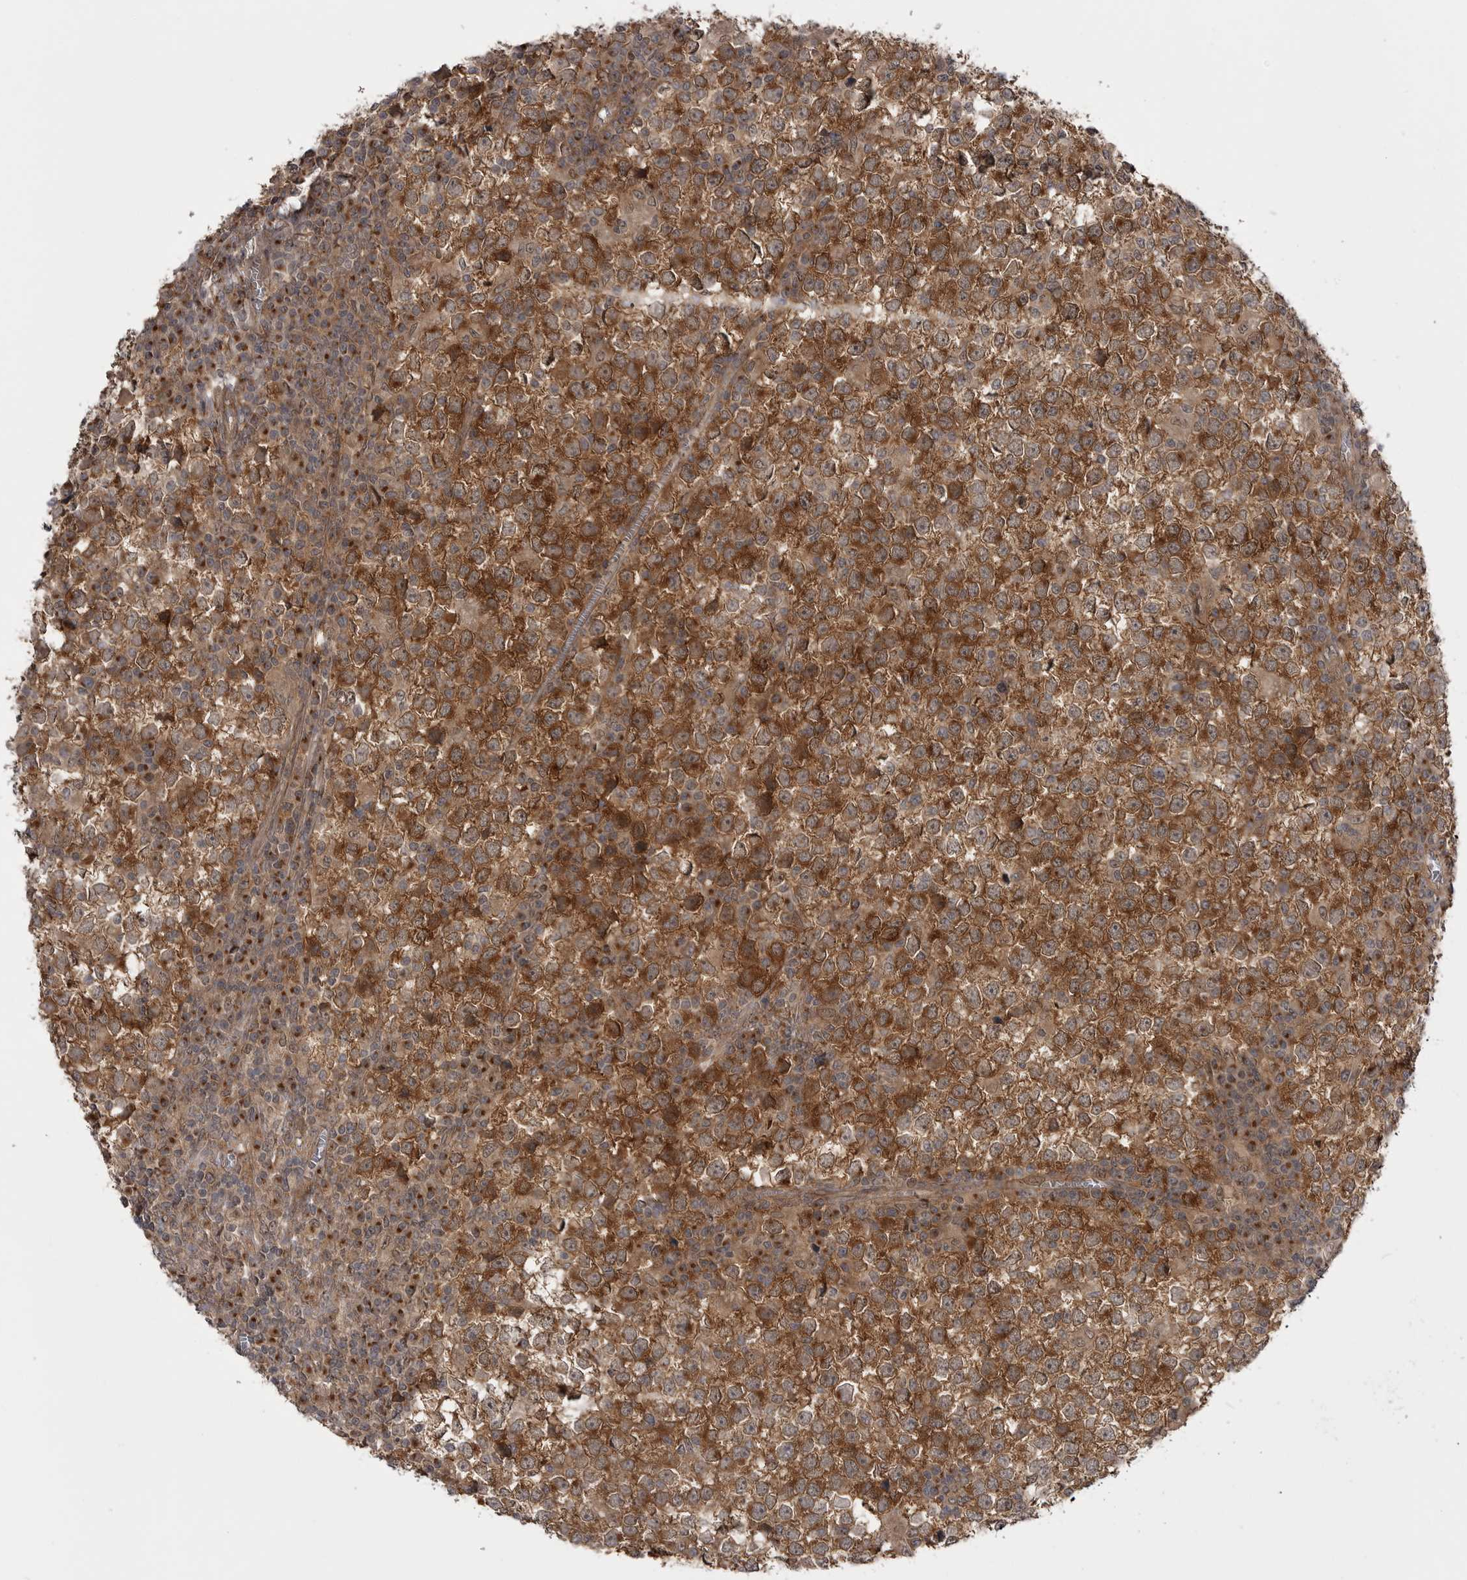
{"staining": {"intensity": "strong", "quantity": ">75%", "location": "cytoplasmic/membranous"}, "tissue": "testis cancer", "cell_type": "Tumor cells", "image_type": "cancer", "snomed": [{"axis": "morphology", "description": "Seminoma, NOS"}, {"axis": "topography", "description": "Testis"}], "caption": "Strong cytoplasmic/membranous staining for a protein is seen in approximately >75% of tumor cells of seminoma (testis) using immunohistochemistry (IHC).", "gene": "PDCL", "patient": {"sex": "male", "age": 65}}